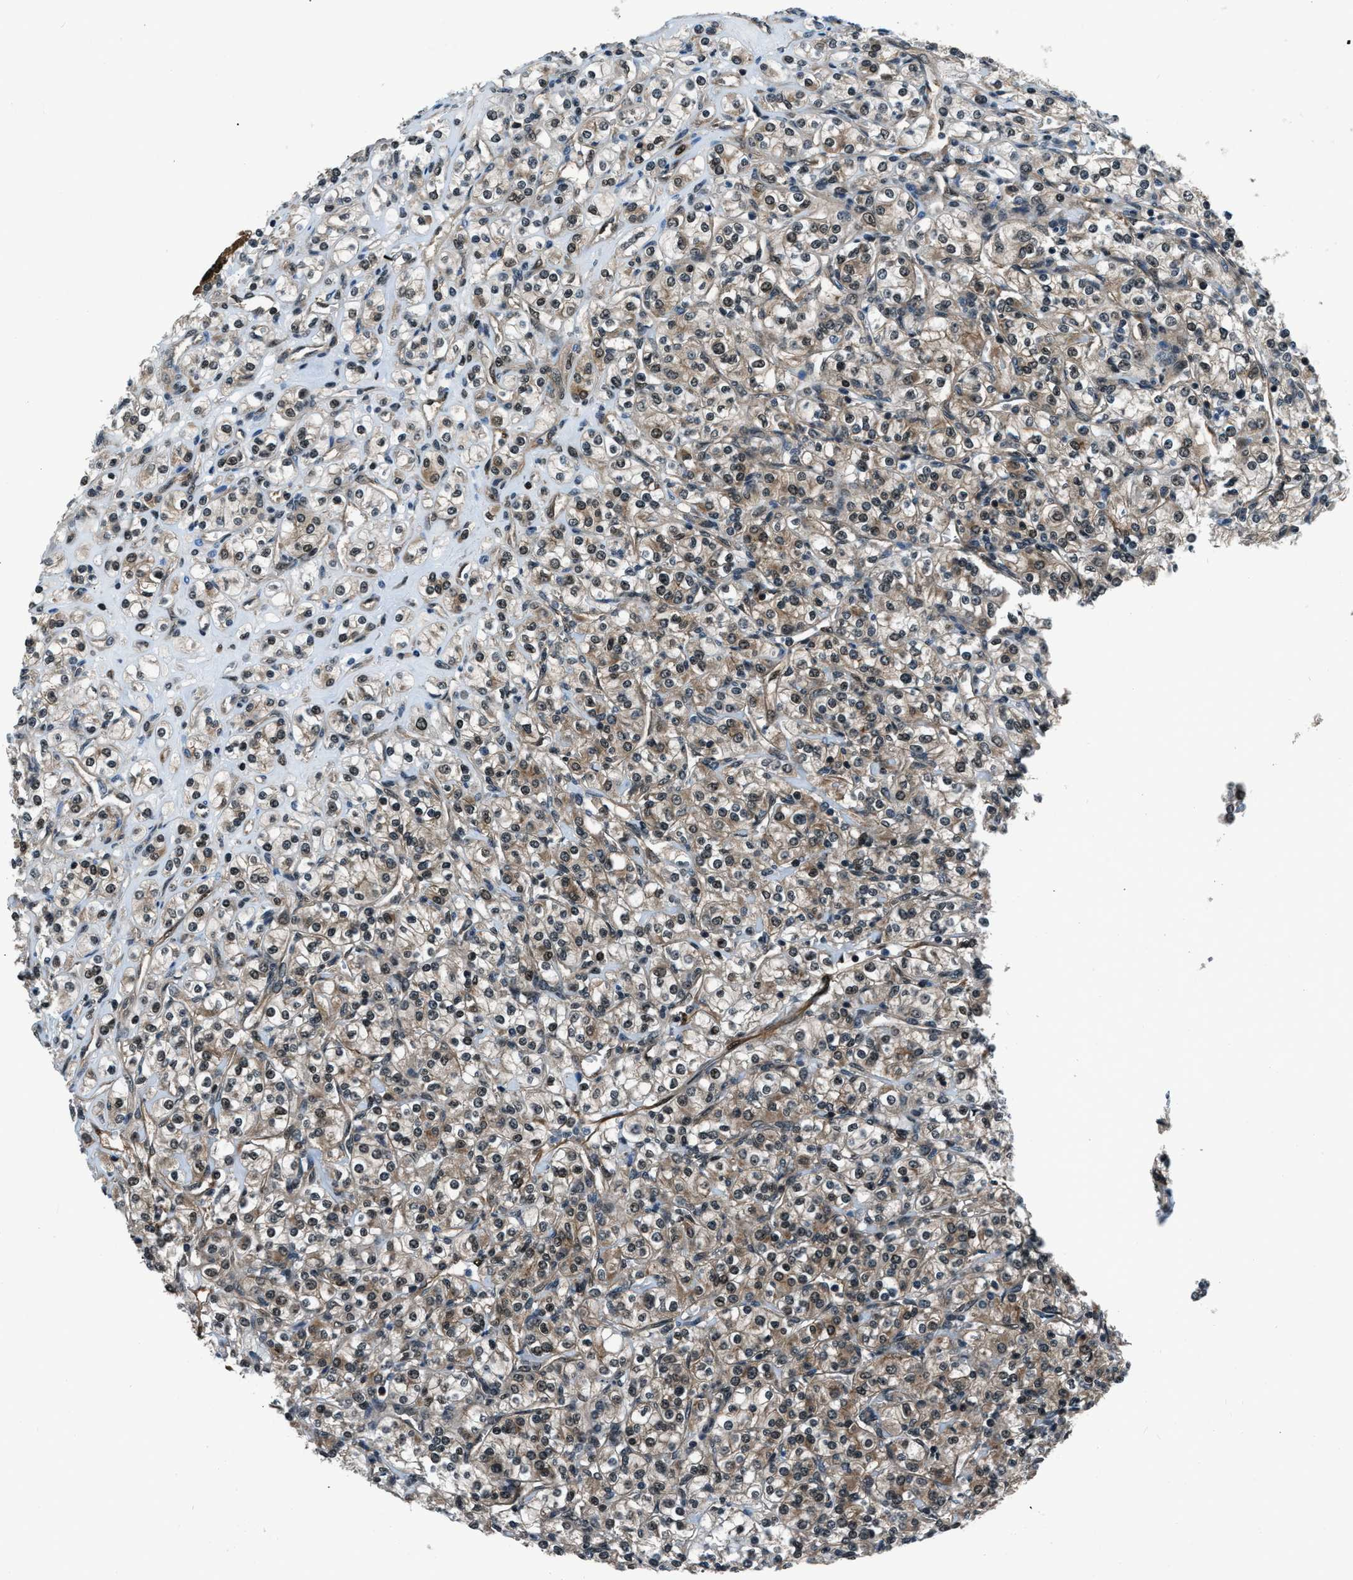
{"staining": {"intensity": "moderate", "quantity": ">75%", "location": "cytoplasmic/membranous,nuclear"}, "tissue": "renal cancer", "cell_type": "Tumor cells", "image_type": "cancer", "snomed": [{"axis": "morphology", "description": "Adenocarcinoma, NOS"}, {"axis": "topography", "description": "Kidney"}], "caption": "A high-resolution micrograph shows immunohistochemistry (IHC) staining of renal cancer, which displays moderate cytoplasmic/membranous and nuclear staining in approximately >75% of tumor cells.", "gene": "NUDCD3", "patient": {"sex": "male", "age": 77}}